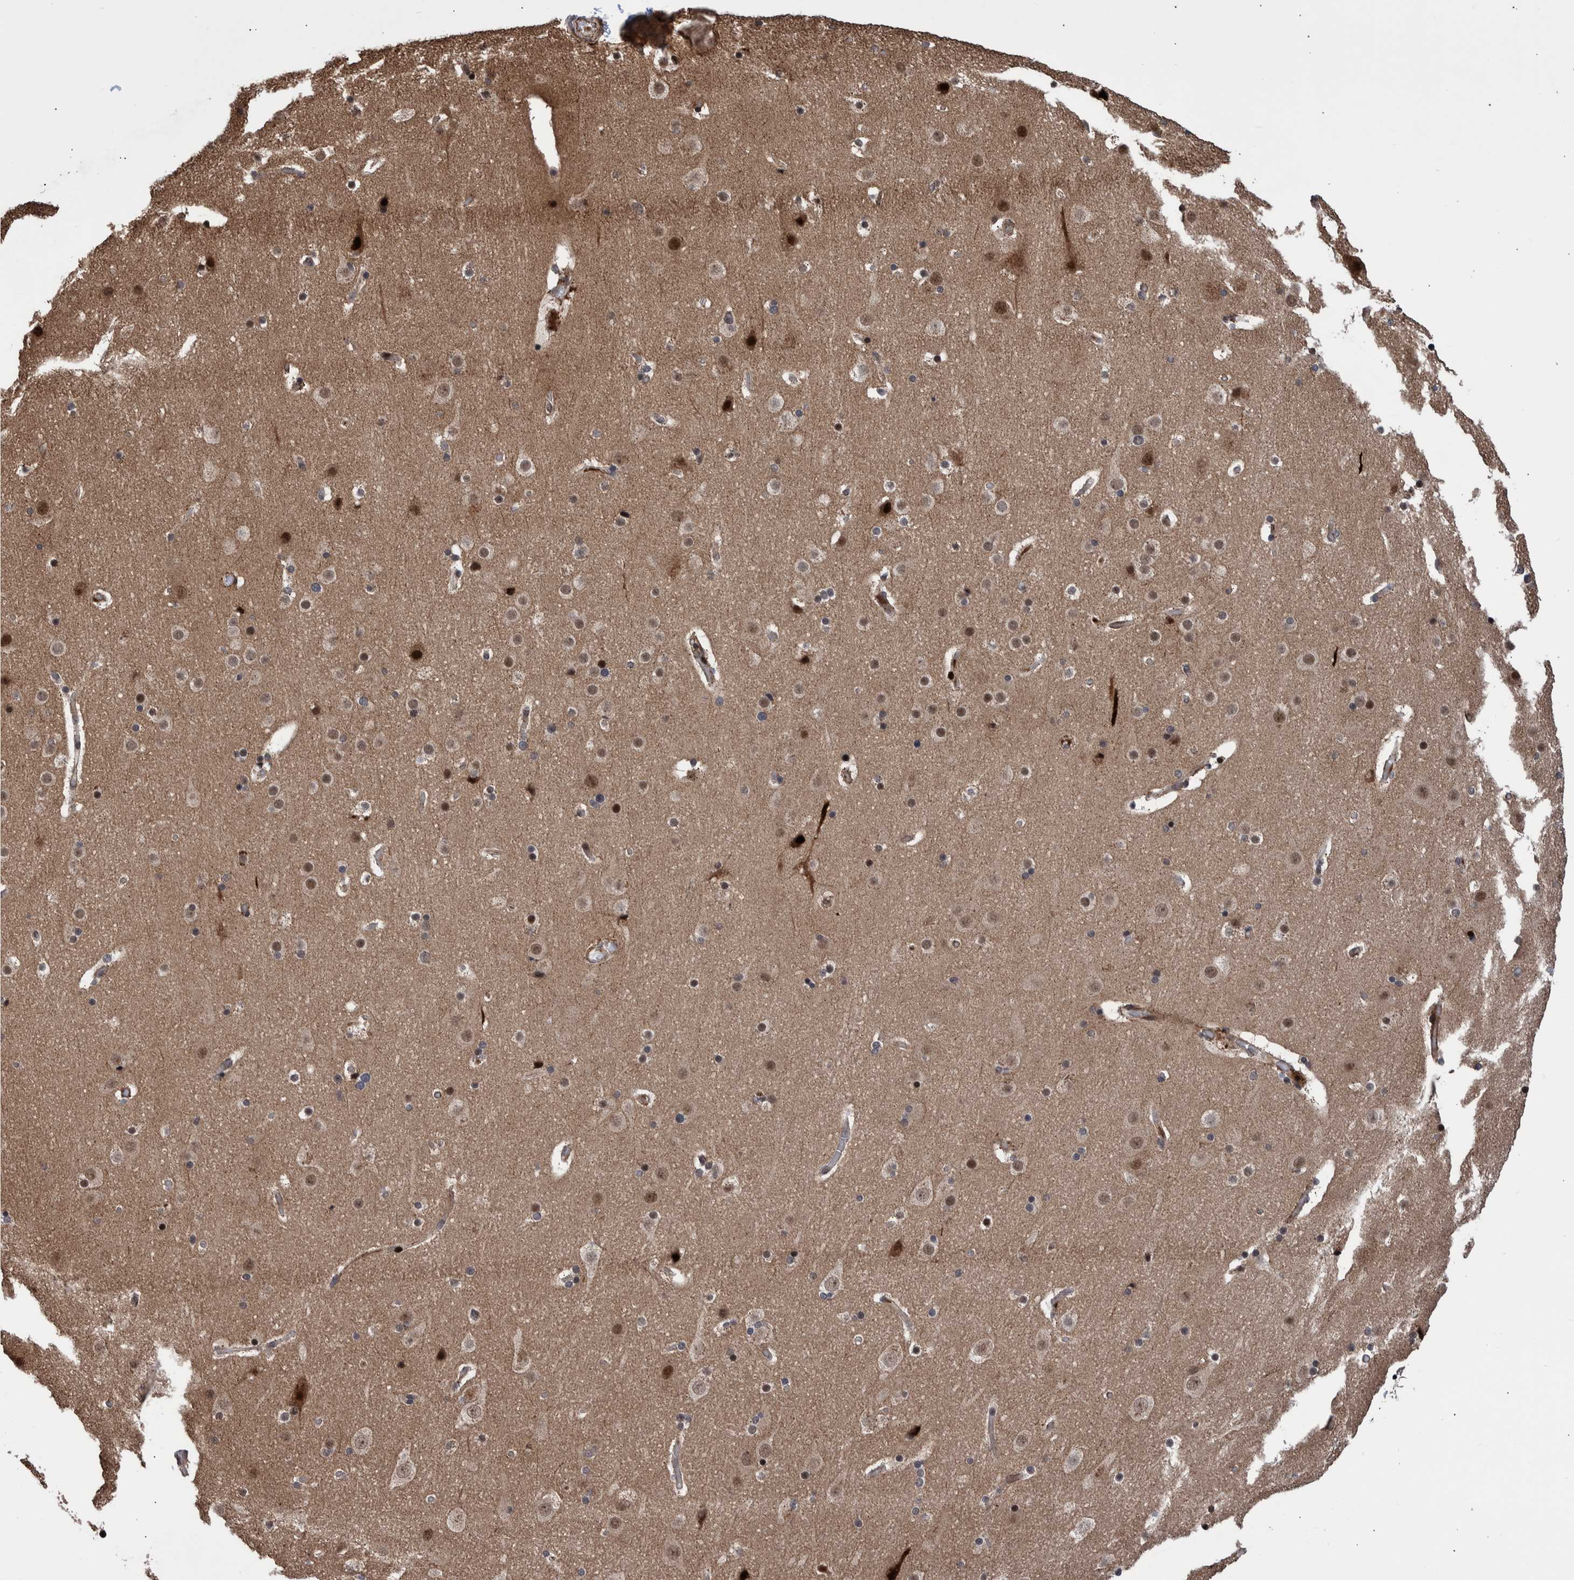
{"staining": {"intensity": "moderate", "quantity": ">75%", "location": "nuclear"}, "tissue": "cerebral cortex", "cell_type": "Endothelial cells", "image_type": "normal", "snomed": [{"axis": "morphology", "description": "Normal tissue, NOS"}, {"axis": "topography", "description": "Cerebral cortex"}], "caption": "Immunohistochemistry (IHC) photomicrograph of benign cerebral cortex stained for a protein (brown), which displays medium levels of moderate nuclear staining in approximately >75% of endothelial cells.", "gene": "SHISA6", "patient": {"sex": "male", "age": 57}}